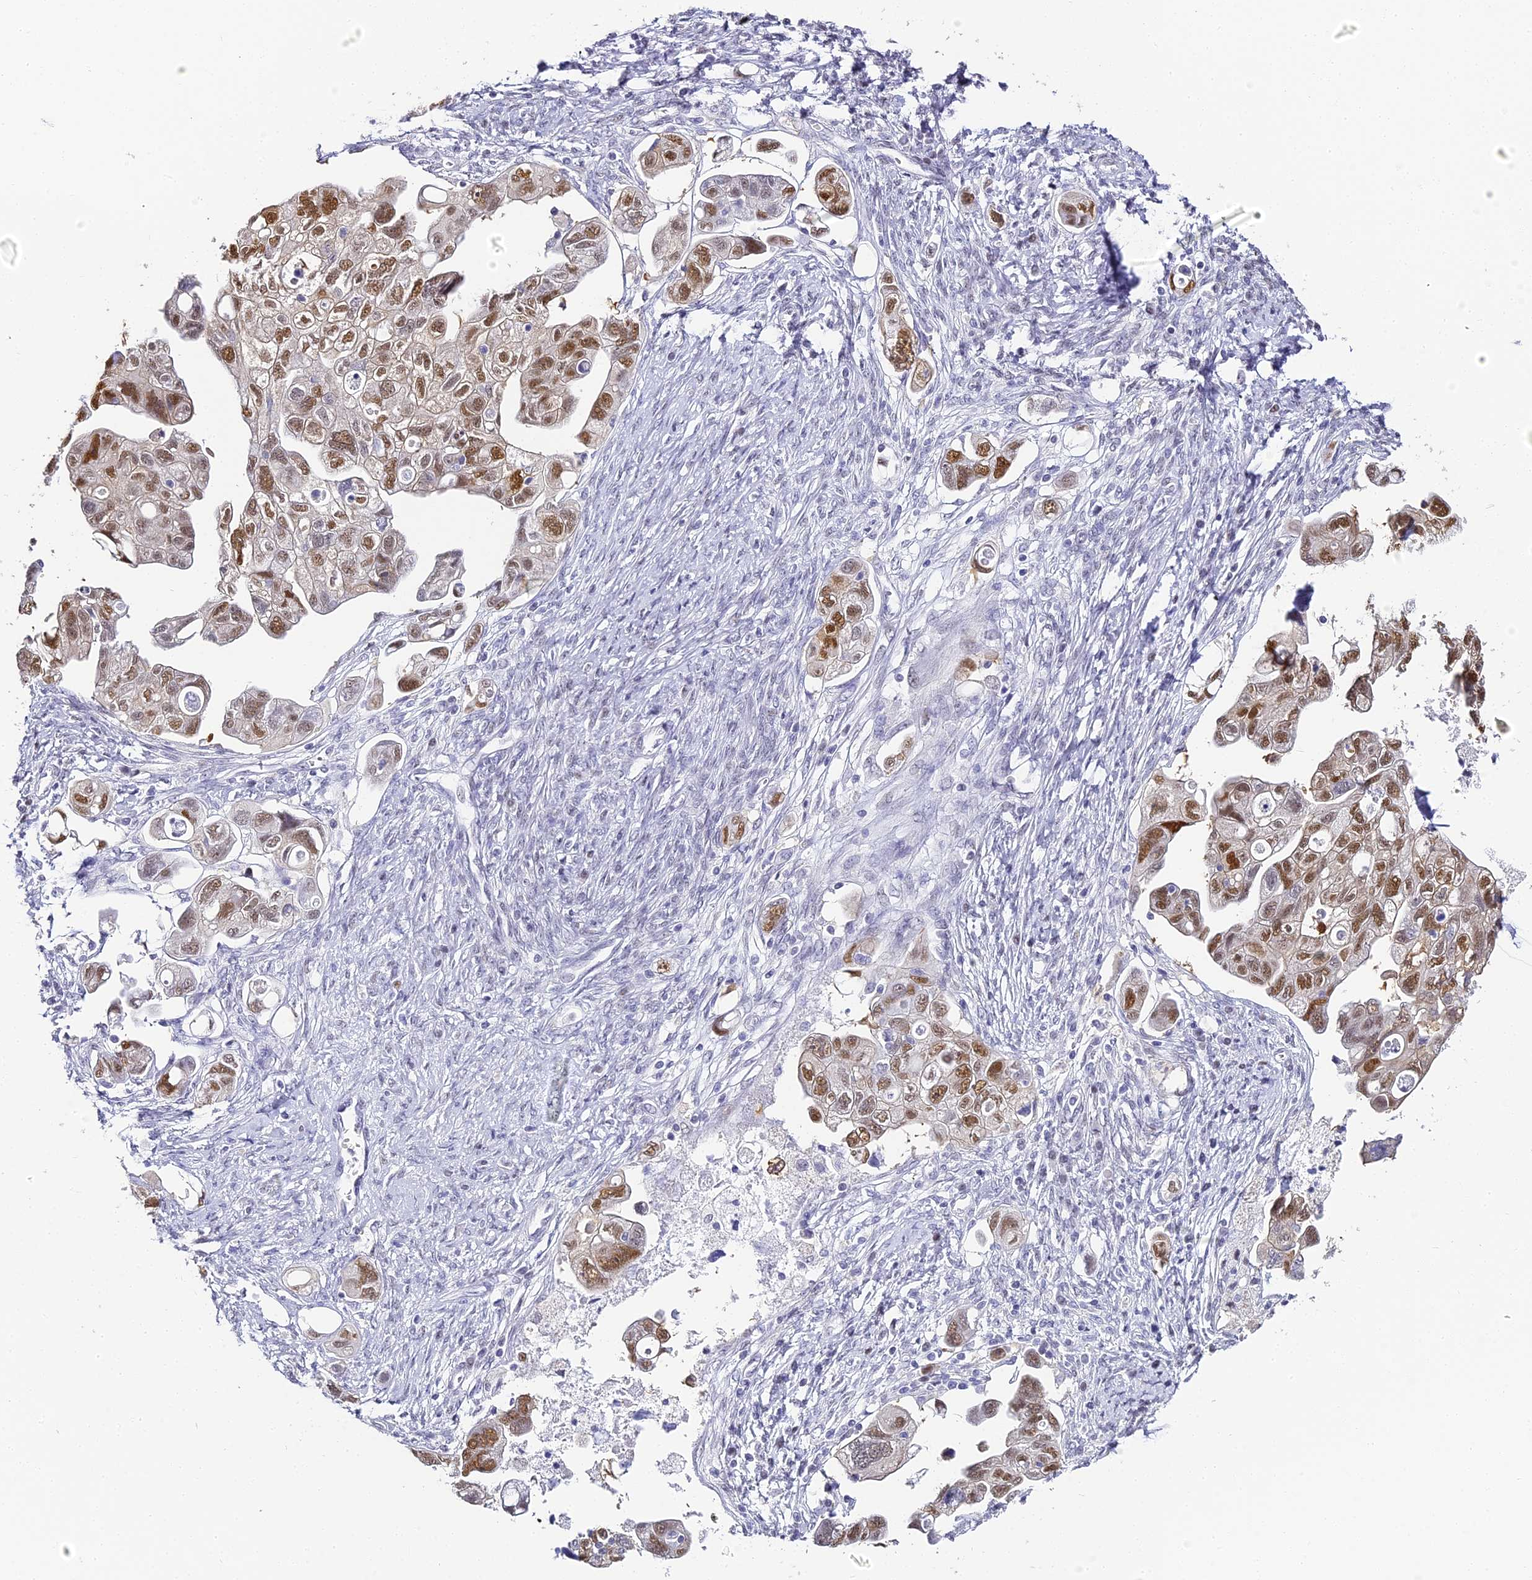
{"staining": {"intensity": "moderate", "quantity": ">75%", "location": "nuclear"}, "tissue": "ovarian cancer", "cell_type": "Tumor cells", "image_type": "cancer", "snomed": [{"axis": "morphology", "description": "Carcinoma, NOS"}, {"axis": "morphology", "description": "Cystadenocarcinoma, serous, NOS"}, {"axis": "topography", "description": "Ovary"}], "caption": "Ovarian cancer (carcinoma) tissue reveals moderate nuclear staining in approximately >75% of tumor cells", "gene": "ABHD14A-ACY1", "patient": {"sex": "female", "age": 69}}